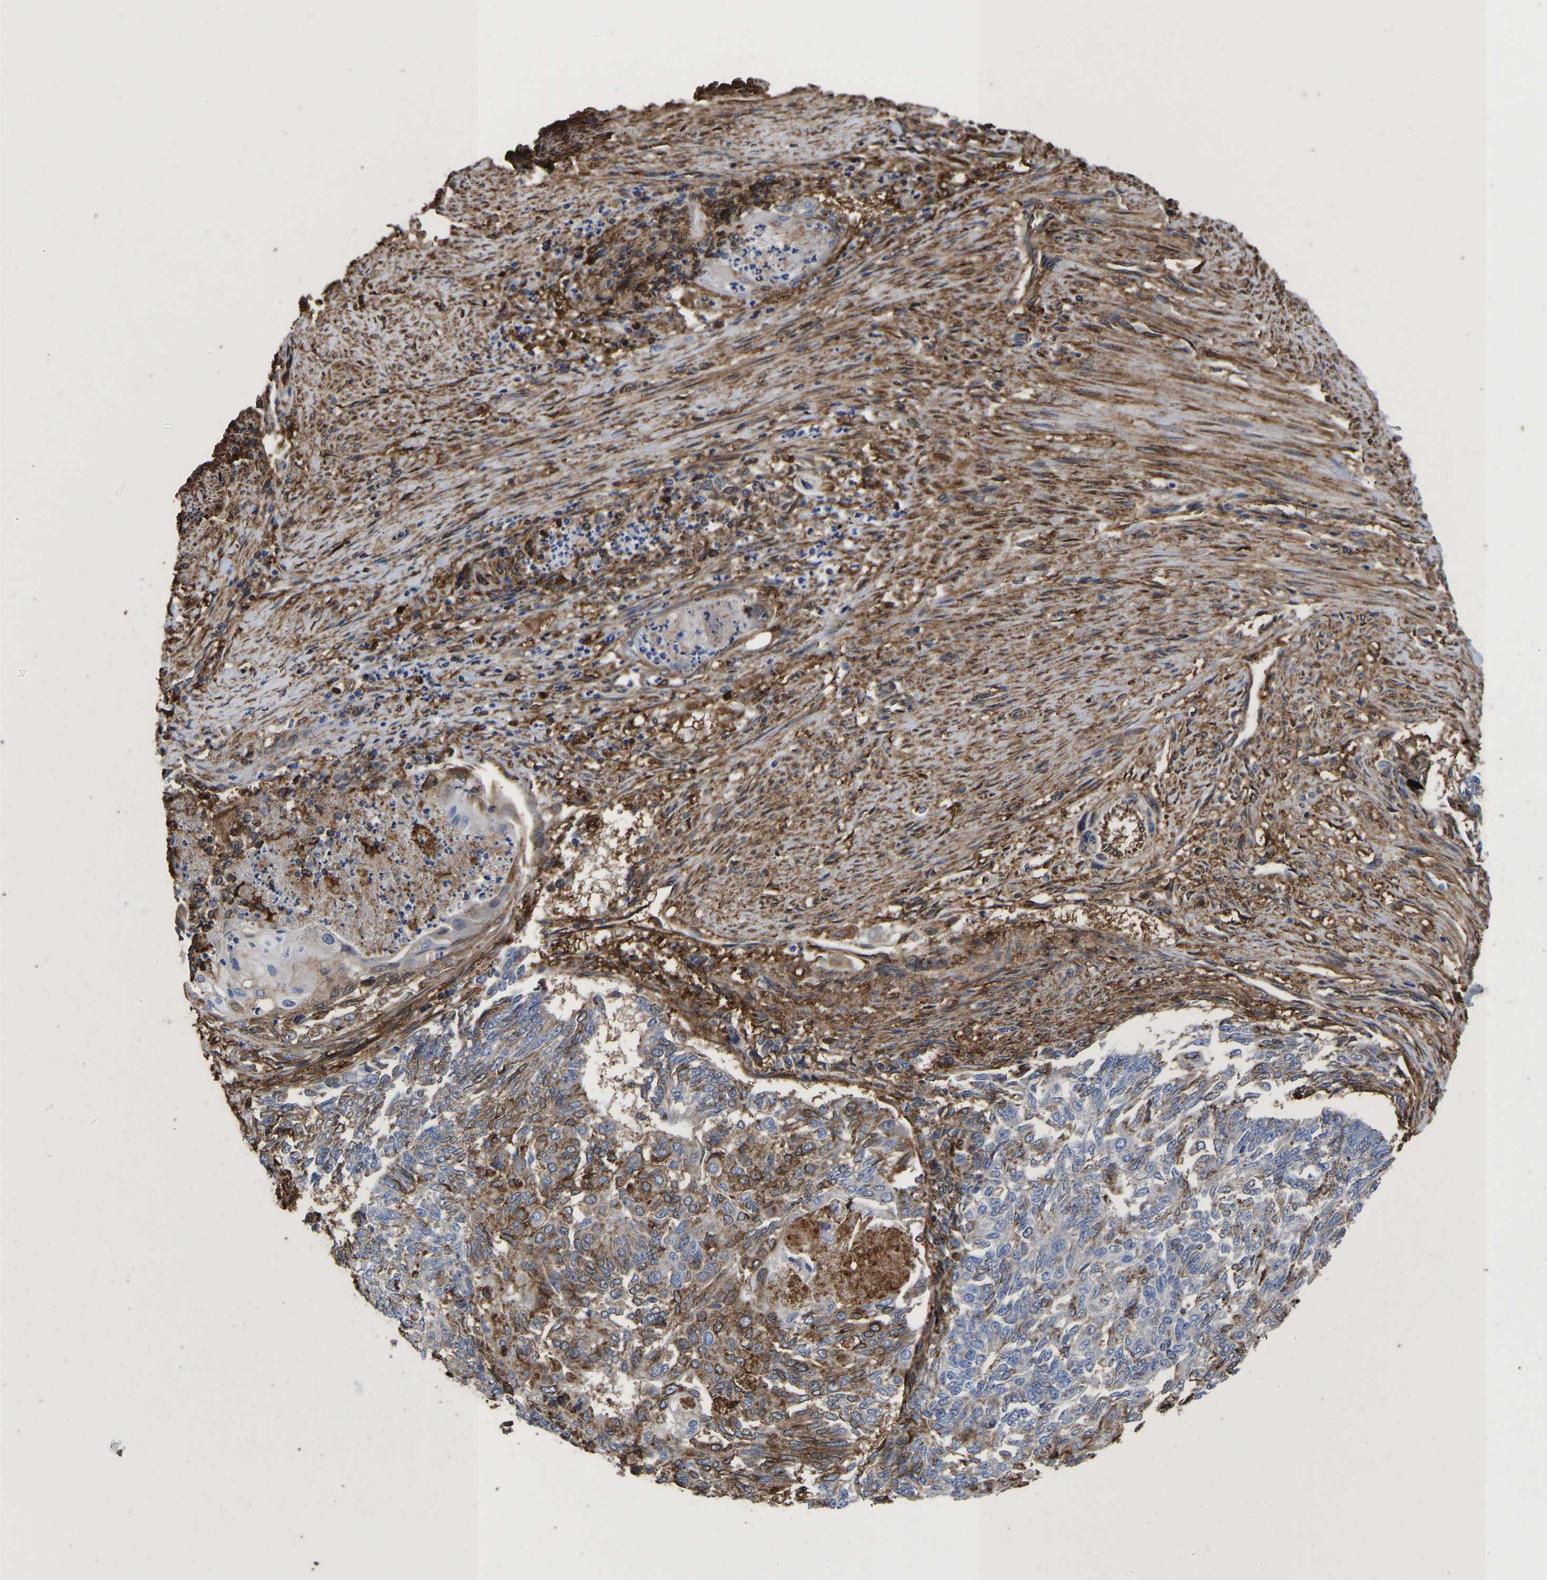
{"staining": {"intensity": "moderate", "quantity": "25%-75%", "location": "cytoplasmic/membranous,nuclear"}, "tissue": "endometrial cancer", "cell_type": "Tumor cells", "image_type": "cancer", "snomed": [{"axis": "morphology", "description": "Adenocarcinoma, NOS"}, {"axis": "topography", "description": "Endometrium"}], "caption": "There is medium levels of moderate cytoplasmic/membranous and nuclear positivity in tumor cells of adenocarcinoma (endometrial), as demonstrated by immunohistochemical staining (brown color).", "gene": "LIF", "patient": {"sex": "female", "age": 32}}